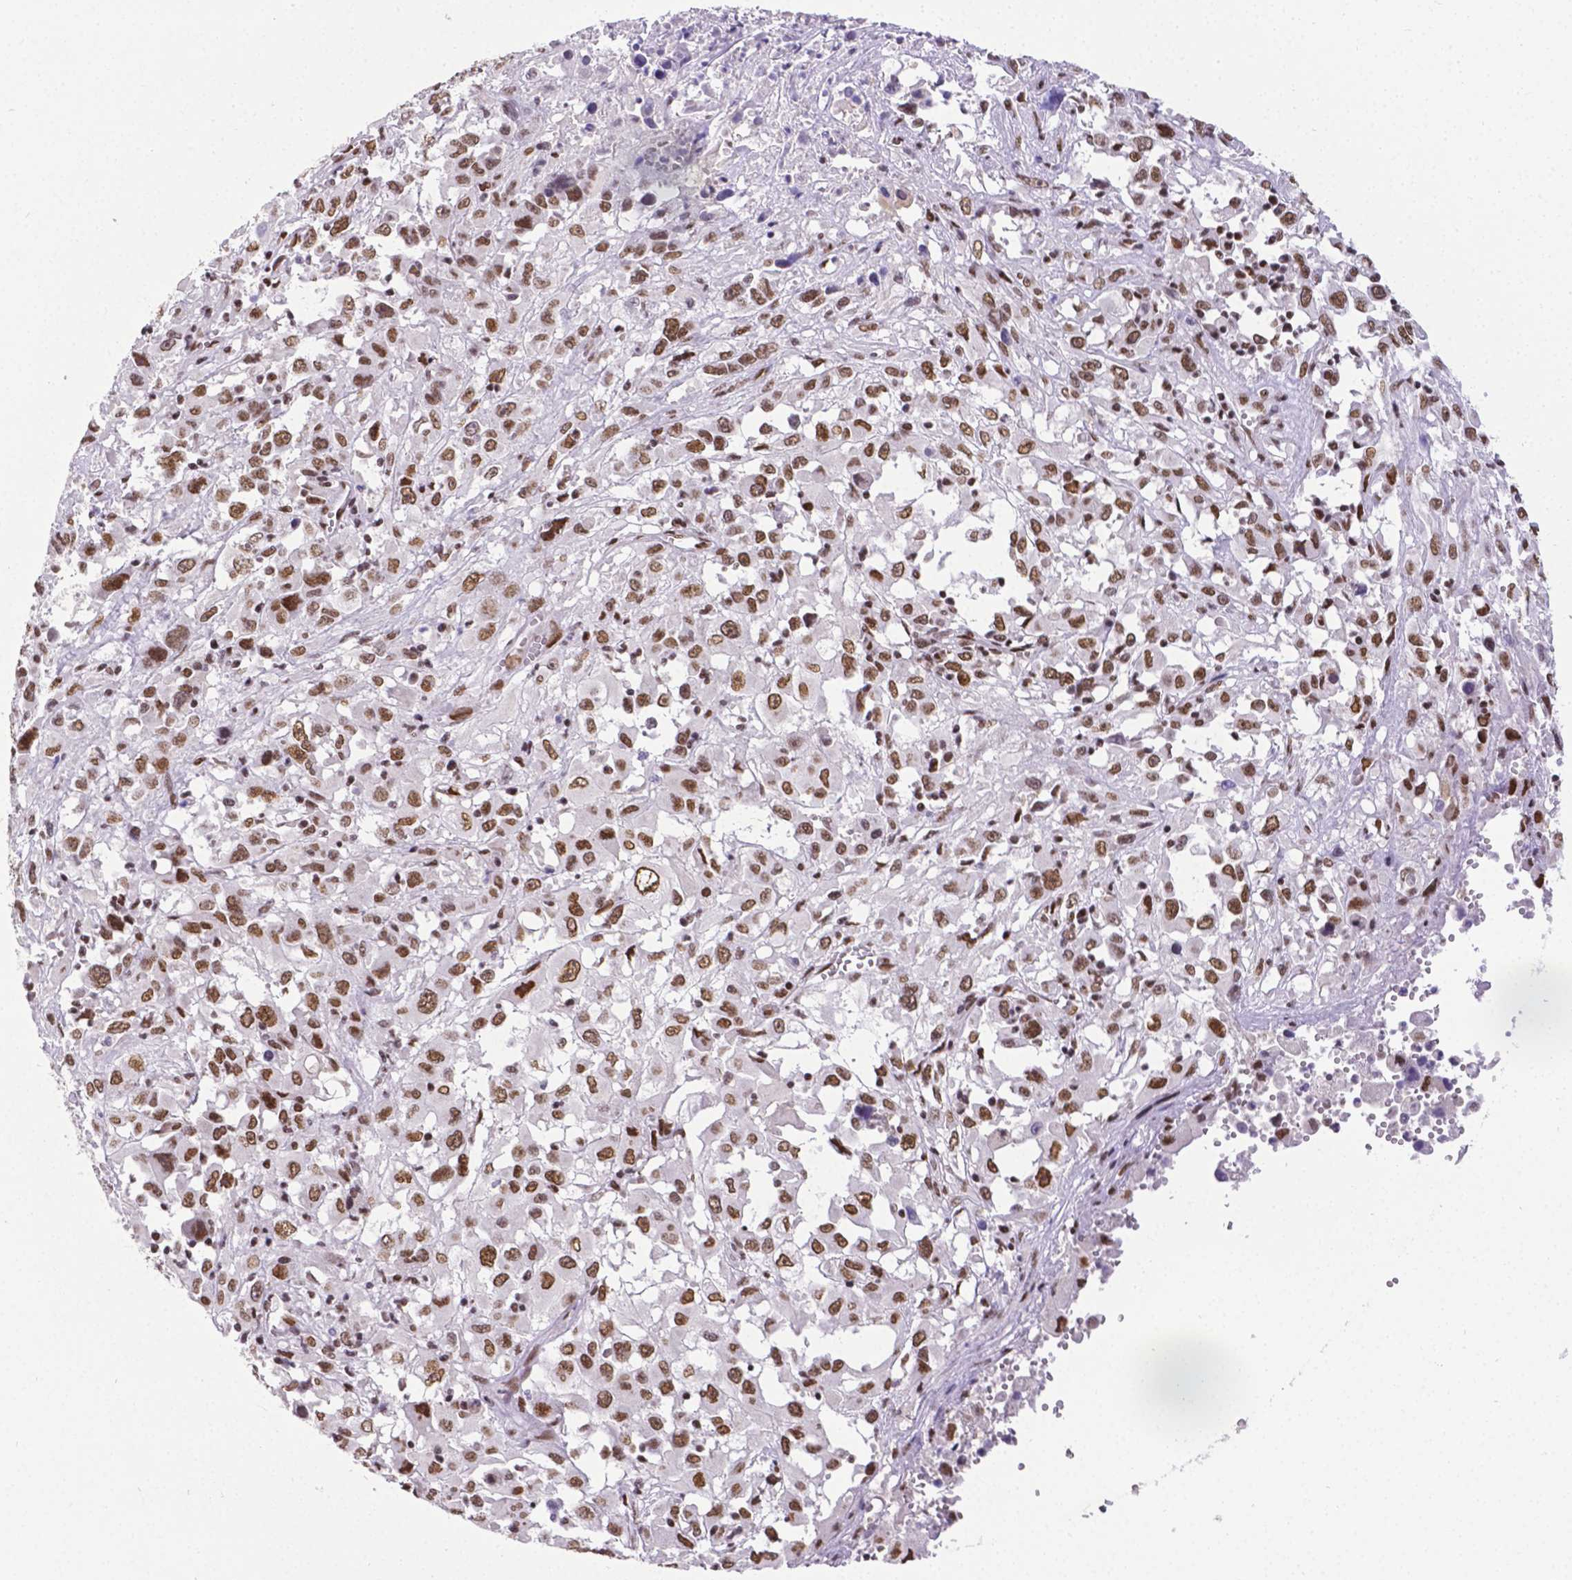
{"staining": {"intensity": "moderate", "quantity": ">75%", "location": "nuclear"}, "tissue": "melanoma", "cell_type": "Tumor cells", "image_type": "cancer", "snomed": [{"axis": "morphology", "description": "Malignant melanoma, Metastatic site"}, {"axis": "topography", "description": "Soft tissue"}], "caption": "Brown immunohistochemical staining in melanoma demonstrates moderate nuclear positivity in about >75% of tumor cells. The staining is performed using DAB (3,3'-diaminobenzidine) brown chromogen to label protein expression. The nuclei are counter-stained blue using hematoxylin.", "gene": "REST", "patient": {"sex": "male", "age": 50}}